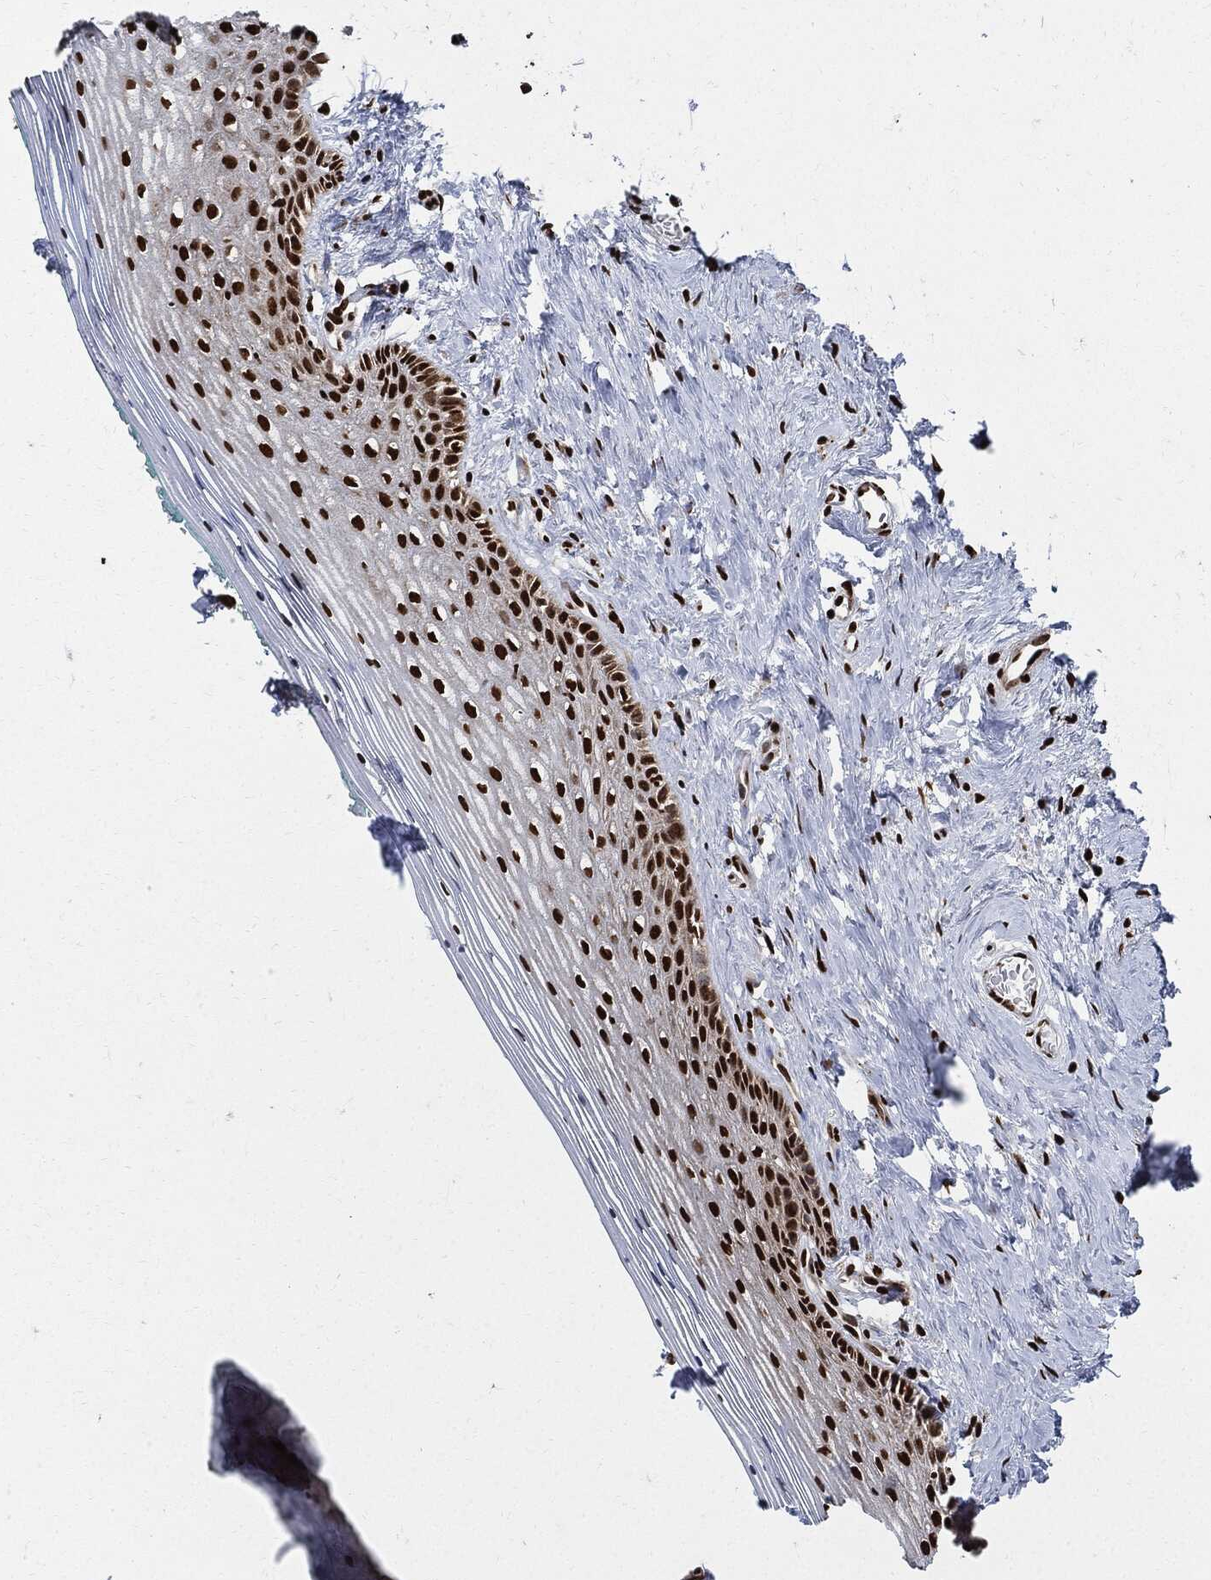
{"staining": {"intensity": "strong", "quantity": ">75%", "location": "nuclear"}, "tissue": "vagina", "cell_type": "Squamous epithelial cells", "image_type": "normal", "snomed": [{"axis": "morphology", "description": "Normal tissue, NOS"}, {"axis": "topography", "description": "Vagina"}], "caption": "Strong nuclear protein staining is seen in approximately >75% of squamous epithelial cells in vagina.", "gene": "RECQL", "patient": {"sex": "female", "age": 45}}